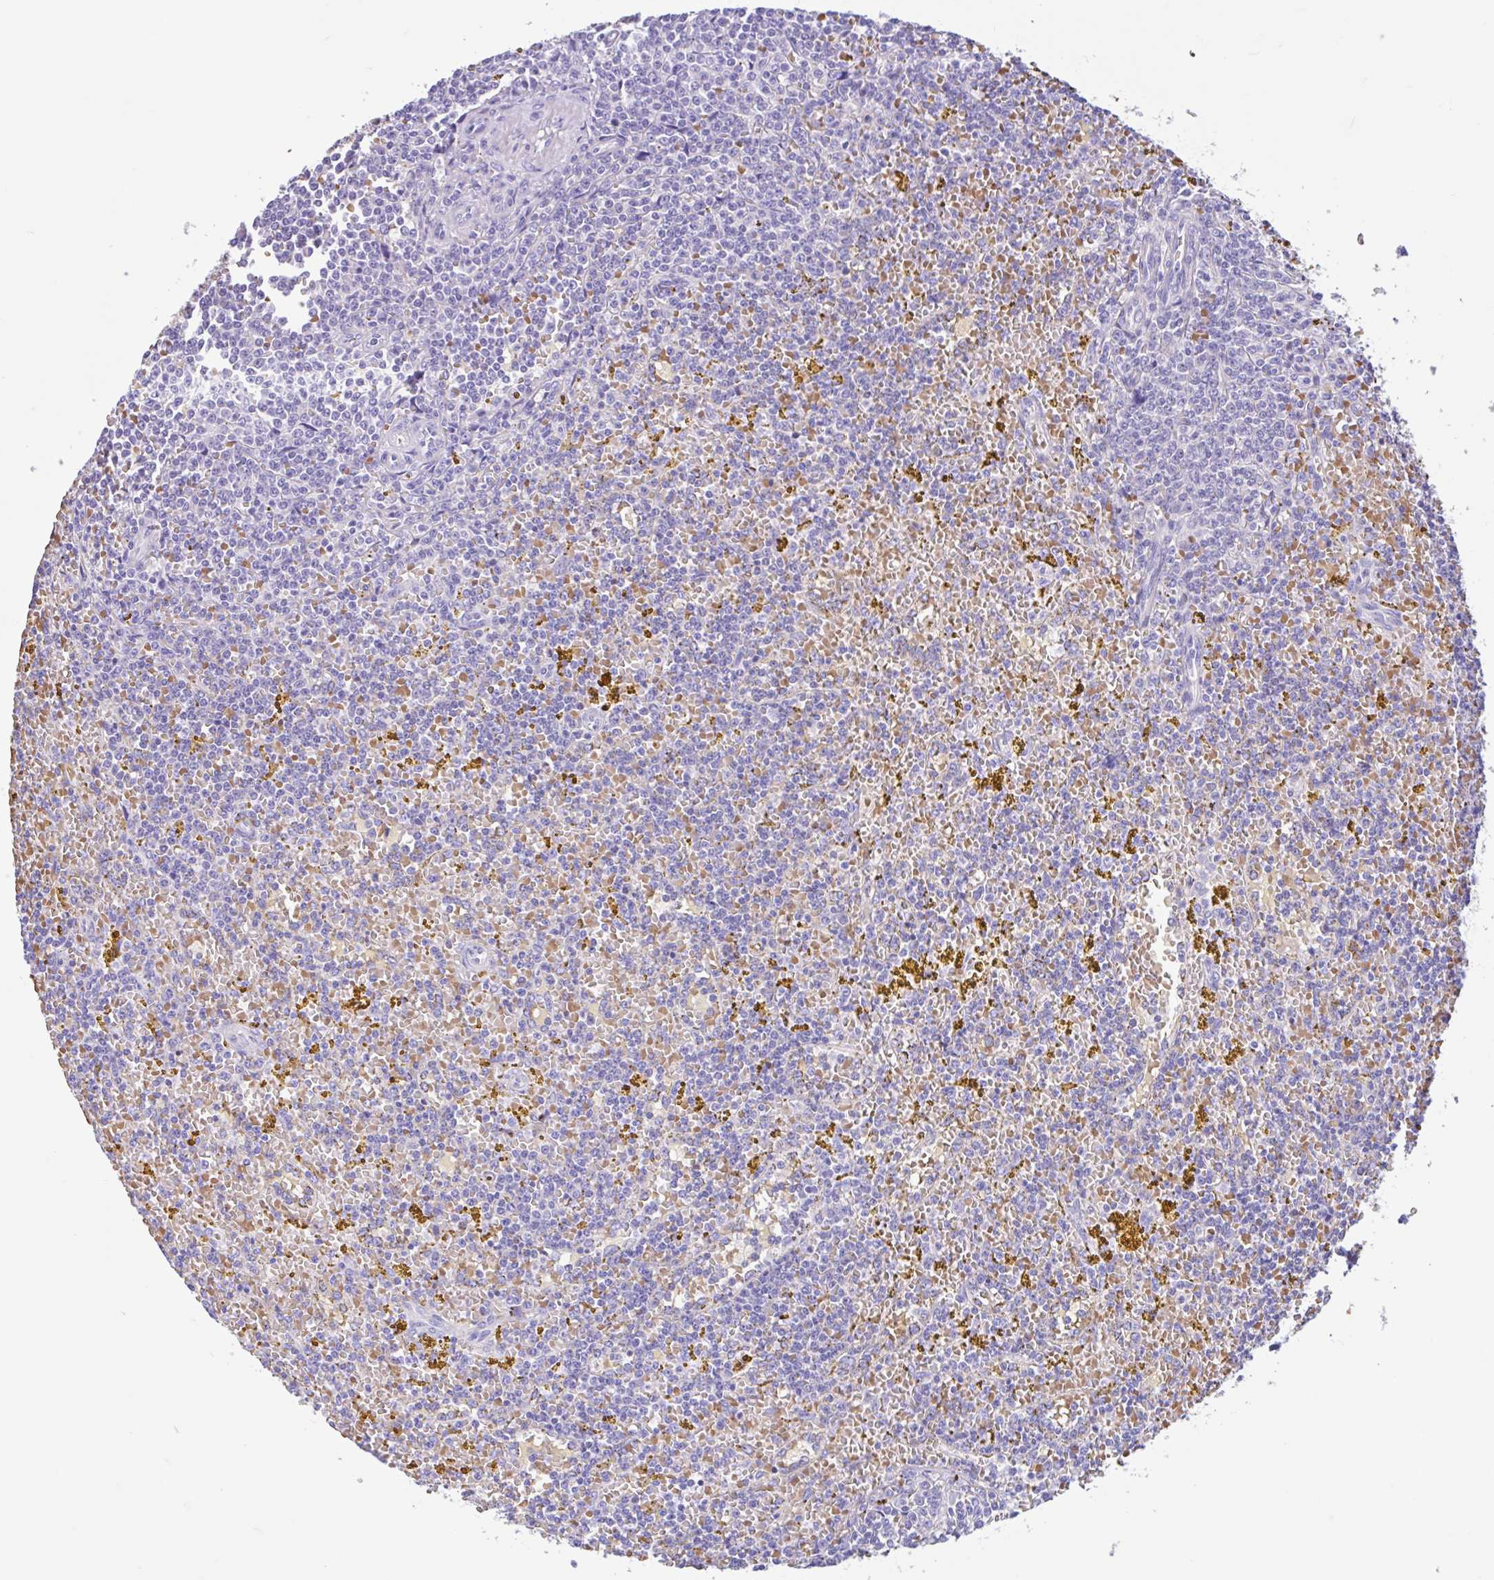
{"staining": {"intensity": "negative", "quantity": "none", "location": "none"}, "tissue": "lymphoma", "cell_type": "Tumor cells", "image_type": "cancer", "snomed": [{"axis": "morphology", "description": "Malignant lymphoma, non-Hodgkin's type, Low grade"}, {"axis": "topography", "description": "Spleen"}, {"axis": "topography", "description": "Lymph node"}], "caption": "Immunohistochemical staining of human lymphoma displays no significant expression in tumor cells.", "gene": "TMEM79", "patient": {"sex": "female", "age": 66}}